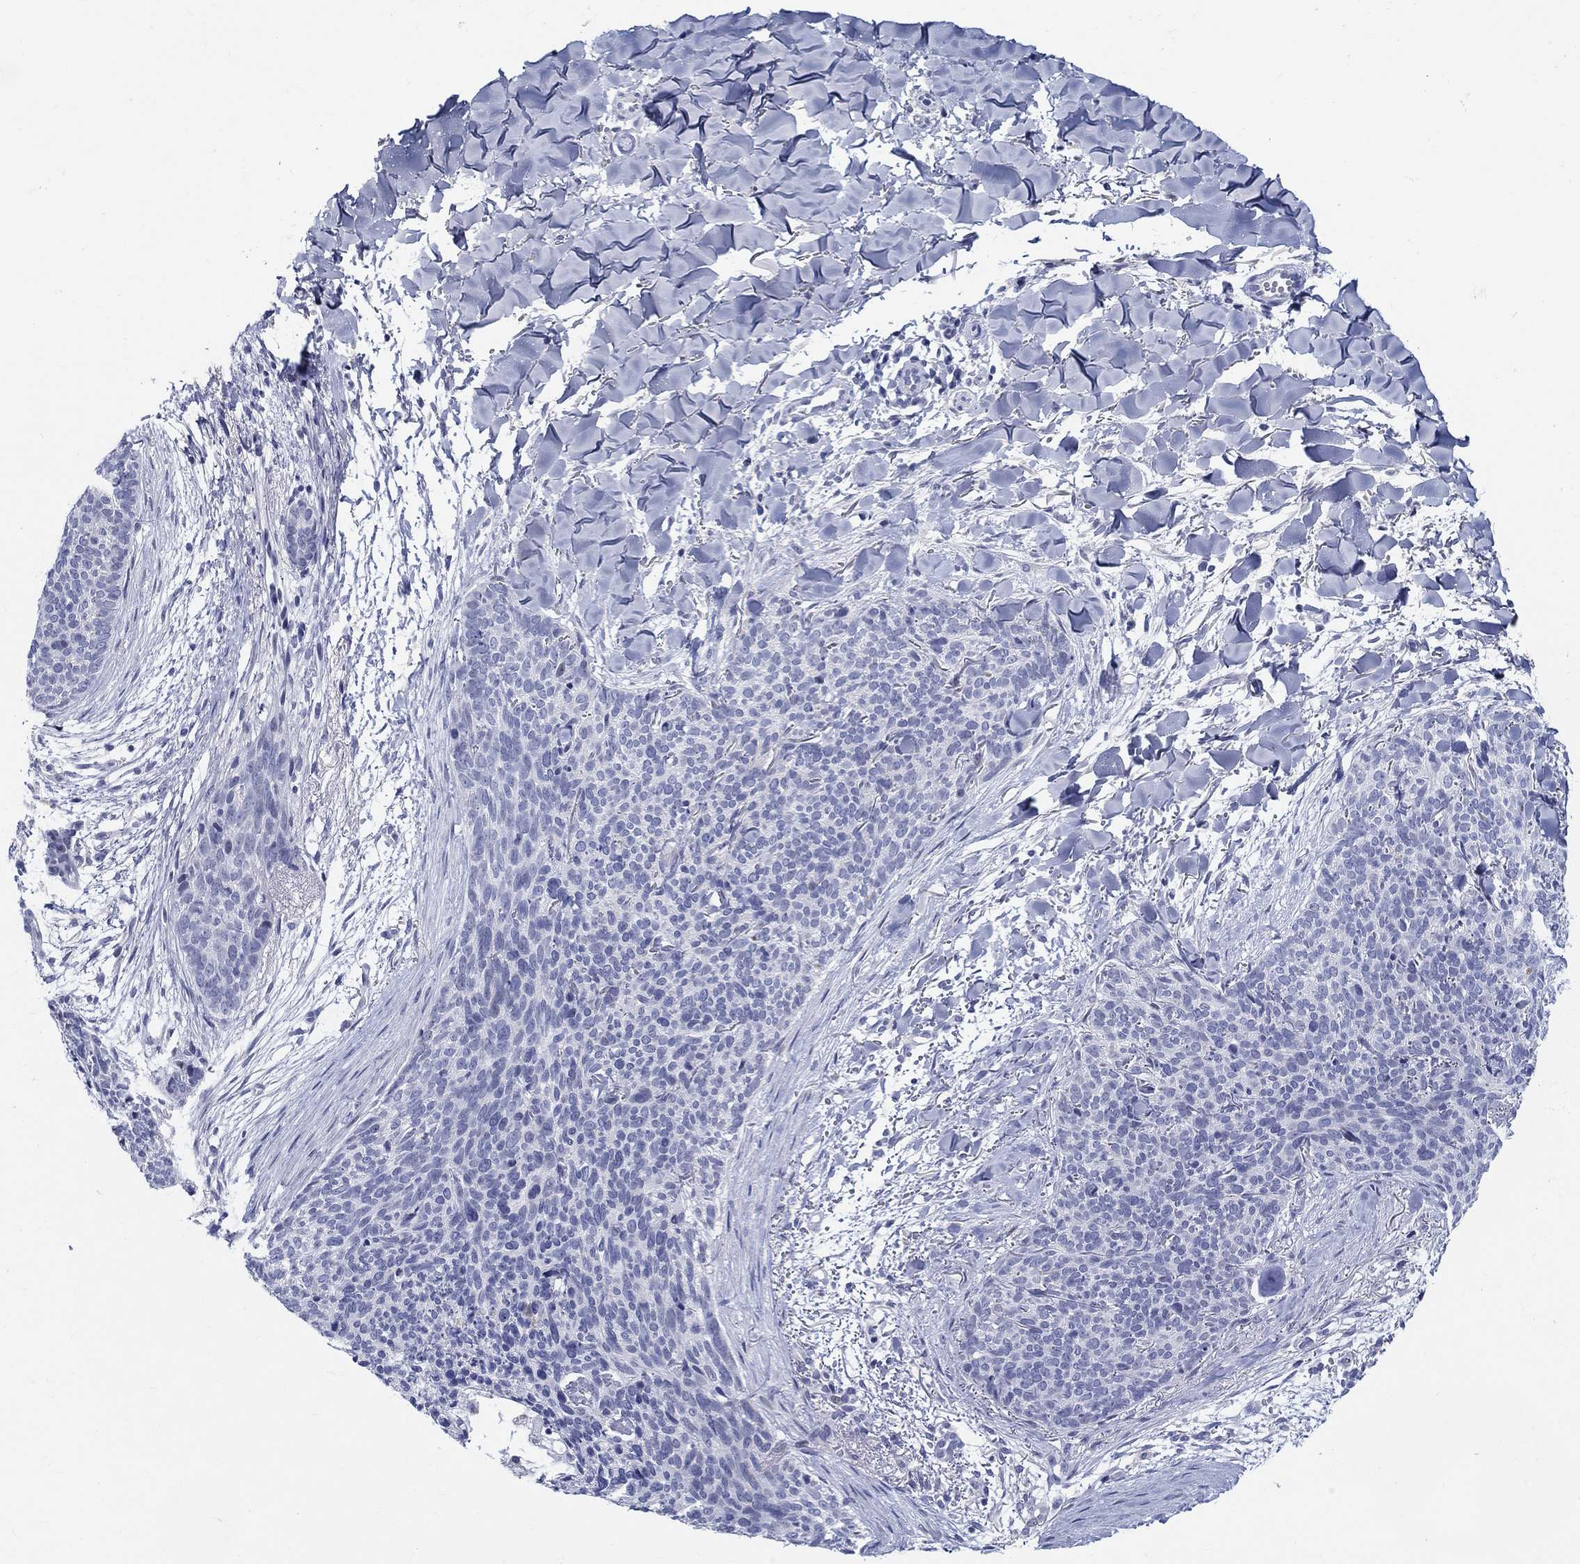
{"staining": {"intensity": "negative", "quantity": "none", "location": "none"}, "tissue": "skin cancer", "cell_type": "Tumor cells", "image_type": "cancer", "snomed": [{"axis": "morphology", "description": "Basal cell carcinoma"}, {"axis": "topography", "description": "Skin"}], "caption": "Skin cancer stained for a protein using immunohistochemistry (IHC) displays no staining tumor cells.", "gene": "CRYGS", "patient": {"sex": "male", "age": 64}}